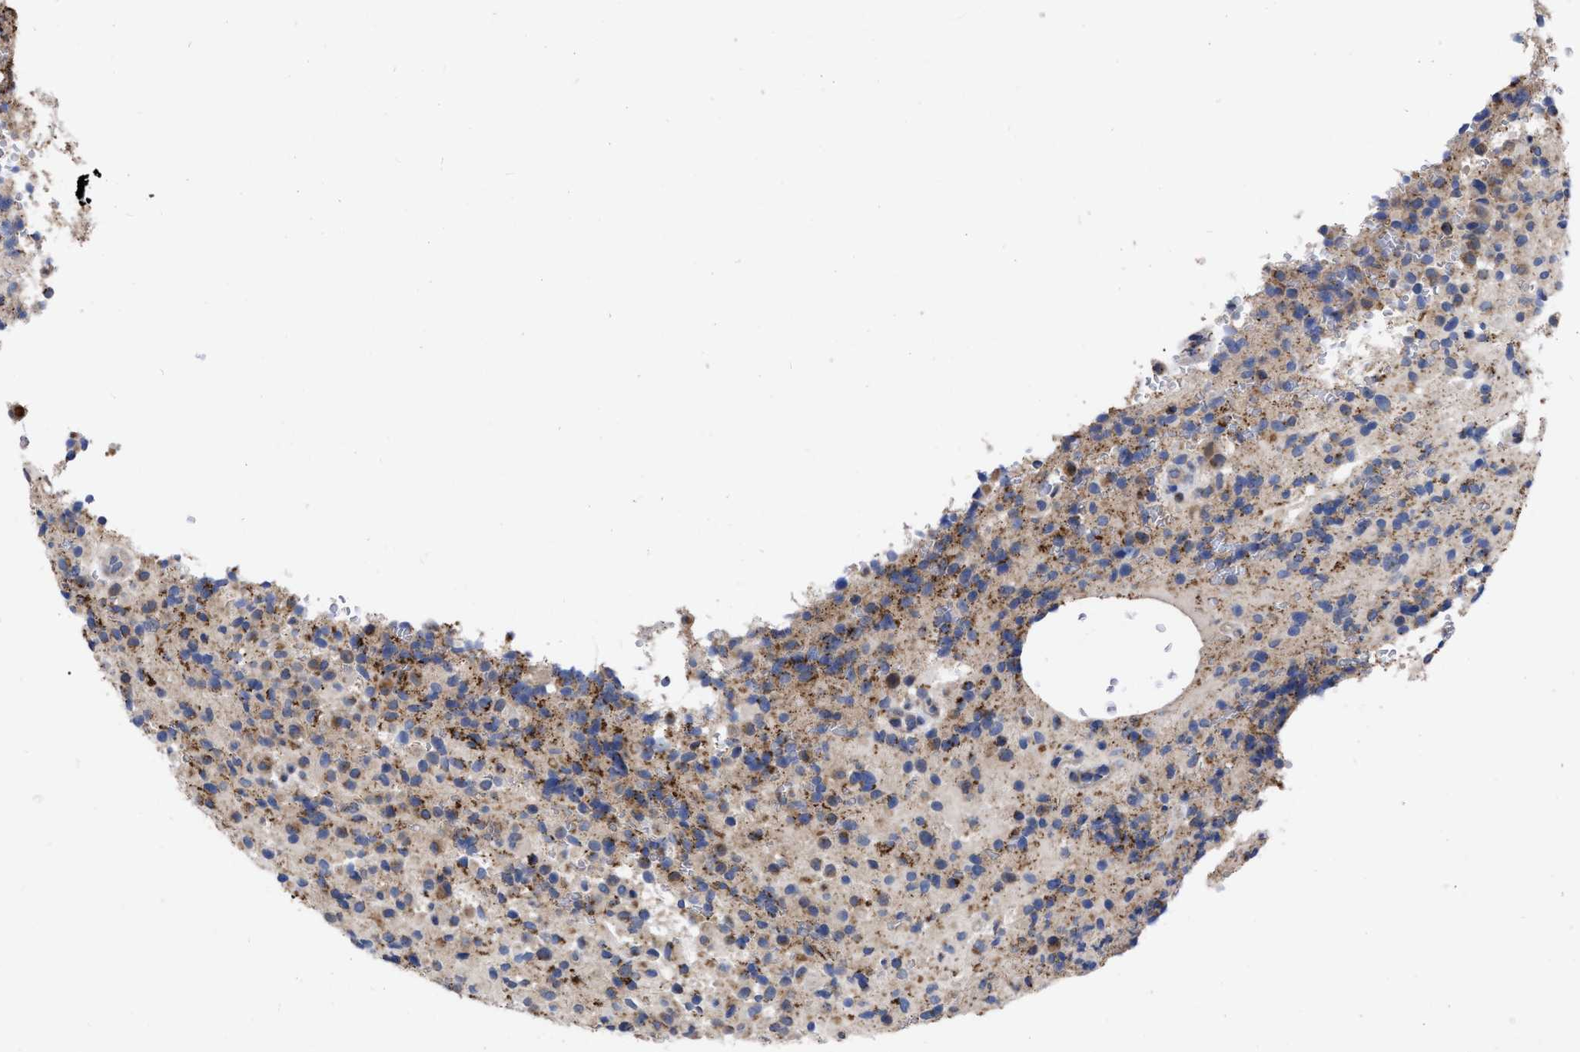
{"staining": {"intensity": "moderate", "quantity": "25%-75%", "location": "cytoplasmic/membranous"}, "tissue": "glioma", "cell_type": "Tumor cells", "image_type": "cancer", "snomed": [{"axis": "morphology", "description": "Glioma, malignant, High grade"}, {"axis": "topography", "description": "Brain"}], "caption": "The micrograph exhibits staining of glioma, revealing moderate cytoplasmic/membranous protein expression (brown color) within tumor cells. The staining was performed using DAB to visualize the protein expression in brown, while the nuclei were stained in blue with hematoxylin (Magnification: 20x).", "gene": "CDKN2C", "patient": {"sex": "male", "age": 71}}